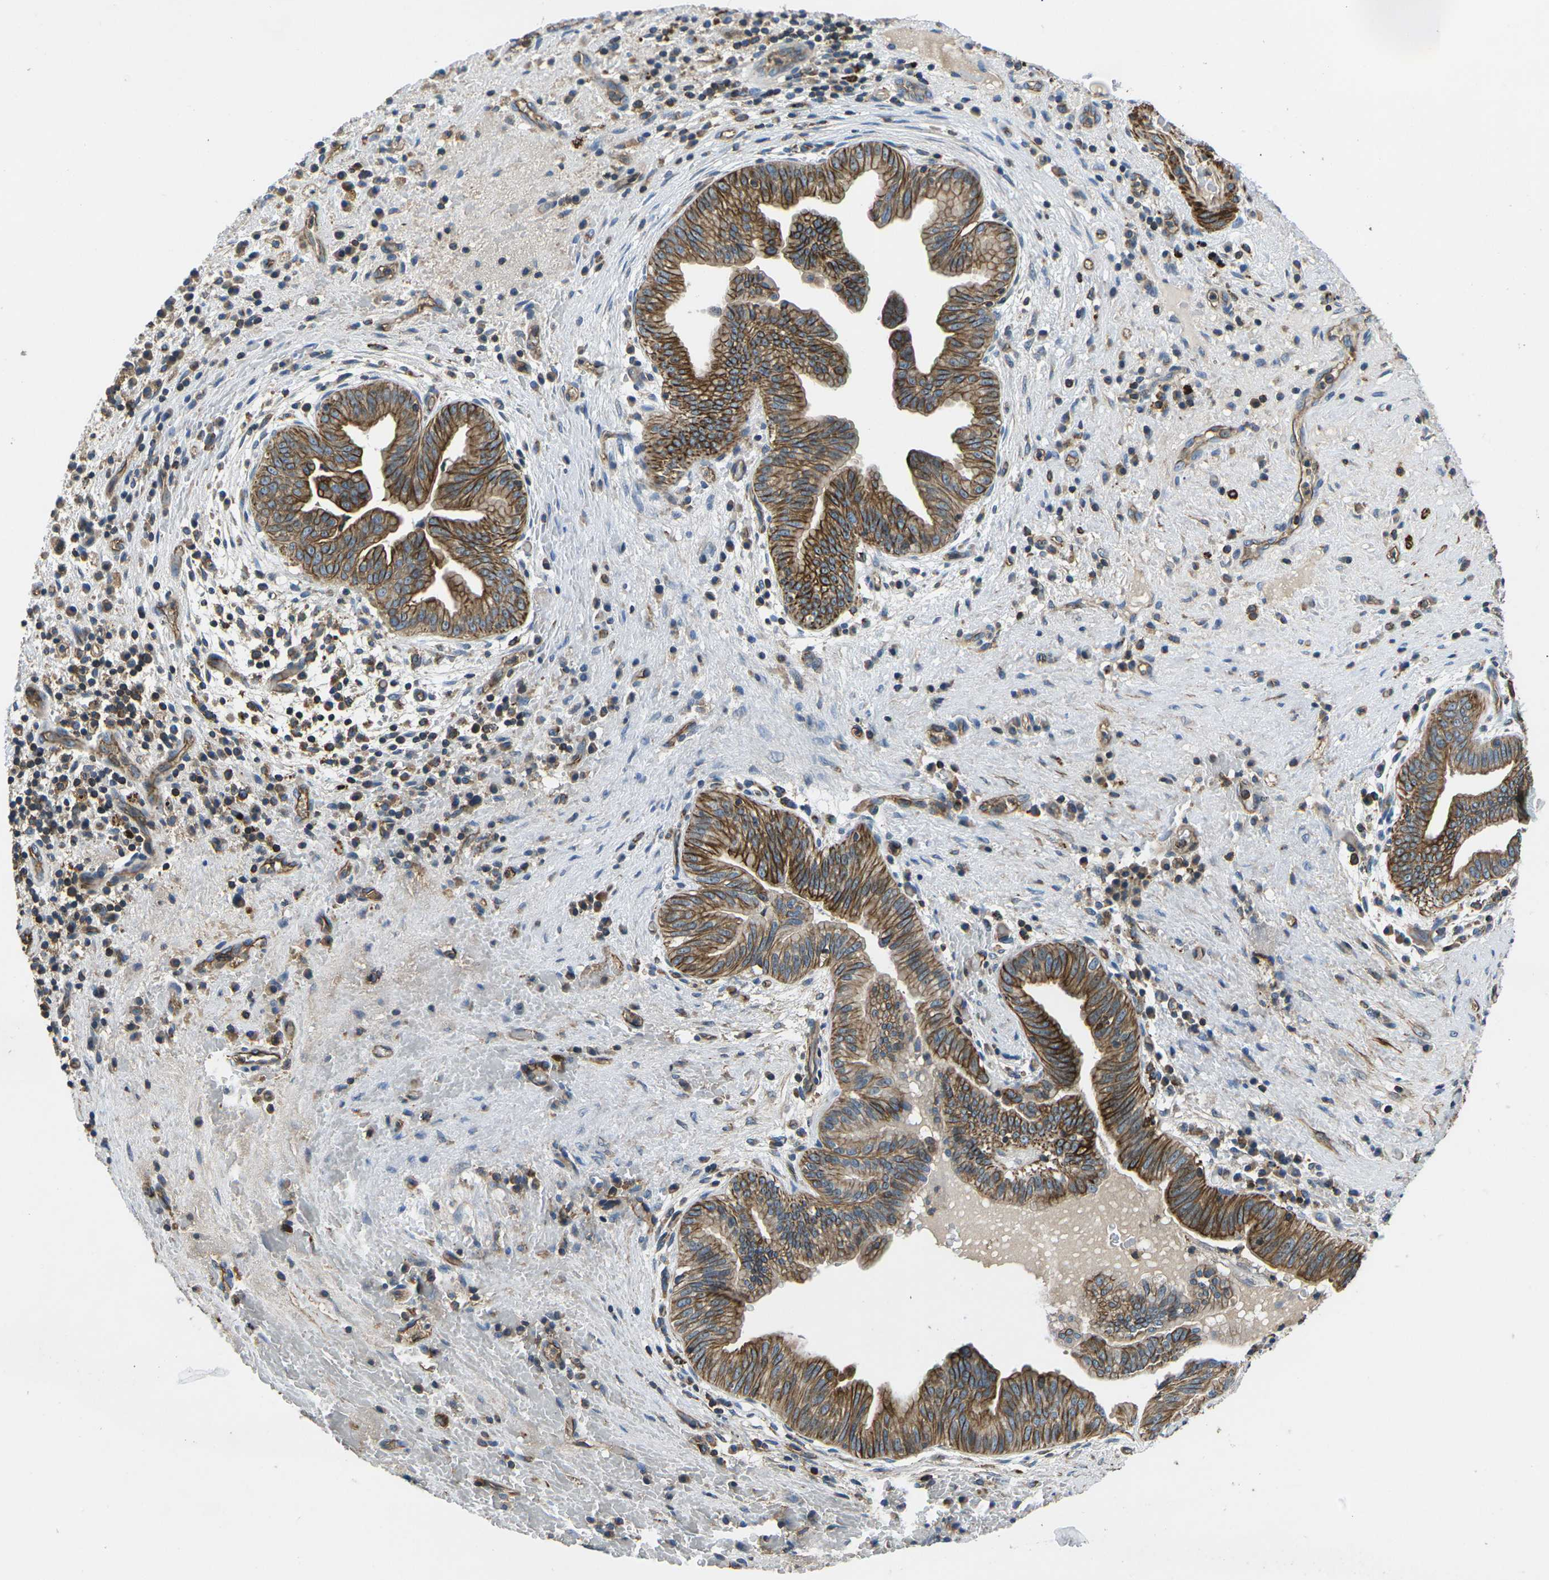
{"staining": {"intensity": "strong", "quantity": ">75%", "location": "cytoplasmic/membranous"}, "tissue": "liver cancer", "cell_type": "Tumor cells", "image_type": "cancer", "snomed": [{"axis": "morphology", "description": "Cholangiocarcinoma"}, {"axis": "topography", "description": "Liver"}], "caption": "Liver cholangiocarcinoma tissue exhibits strong cytoplasmic/membranous positivity in approximately >75% of tumor cells, visualized by immunohistochemistry.", "gene": "KCNJ15", "patient": {"sex": "female", "age": 38}}